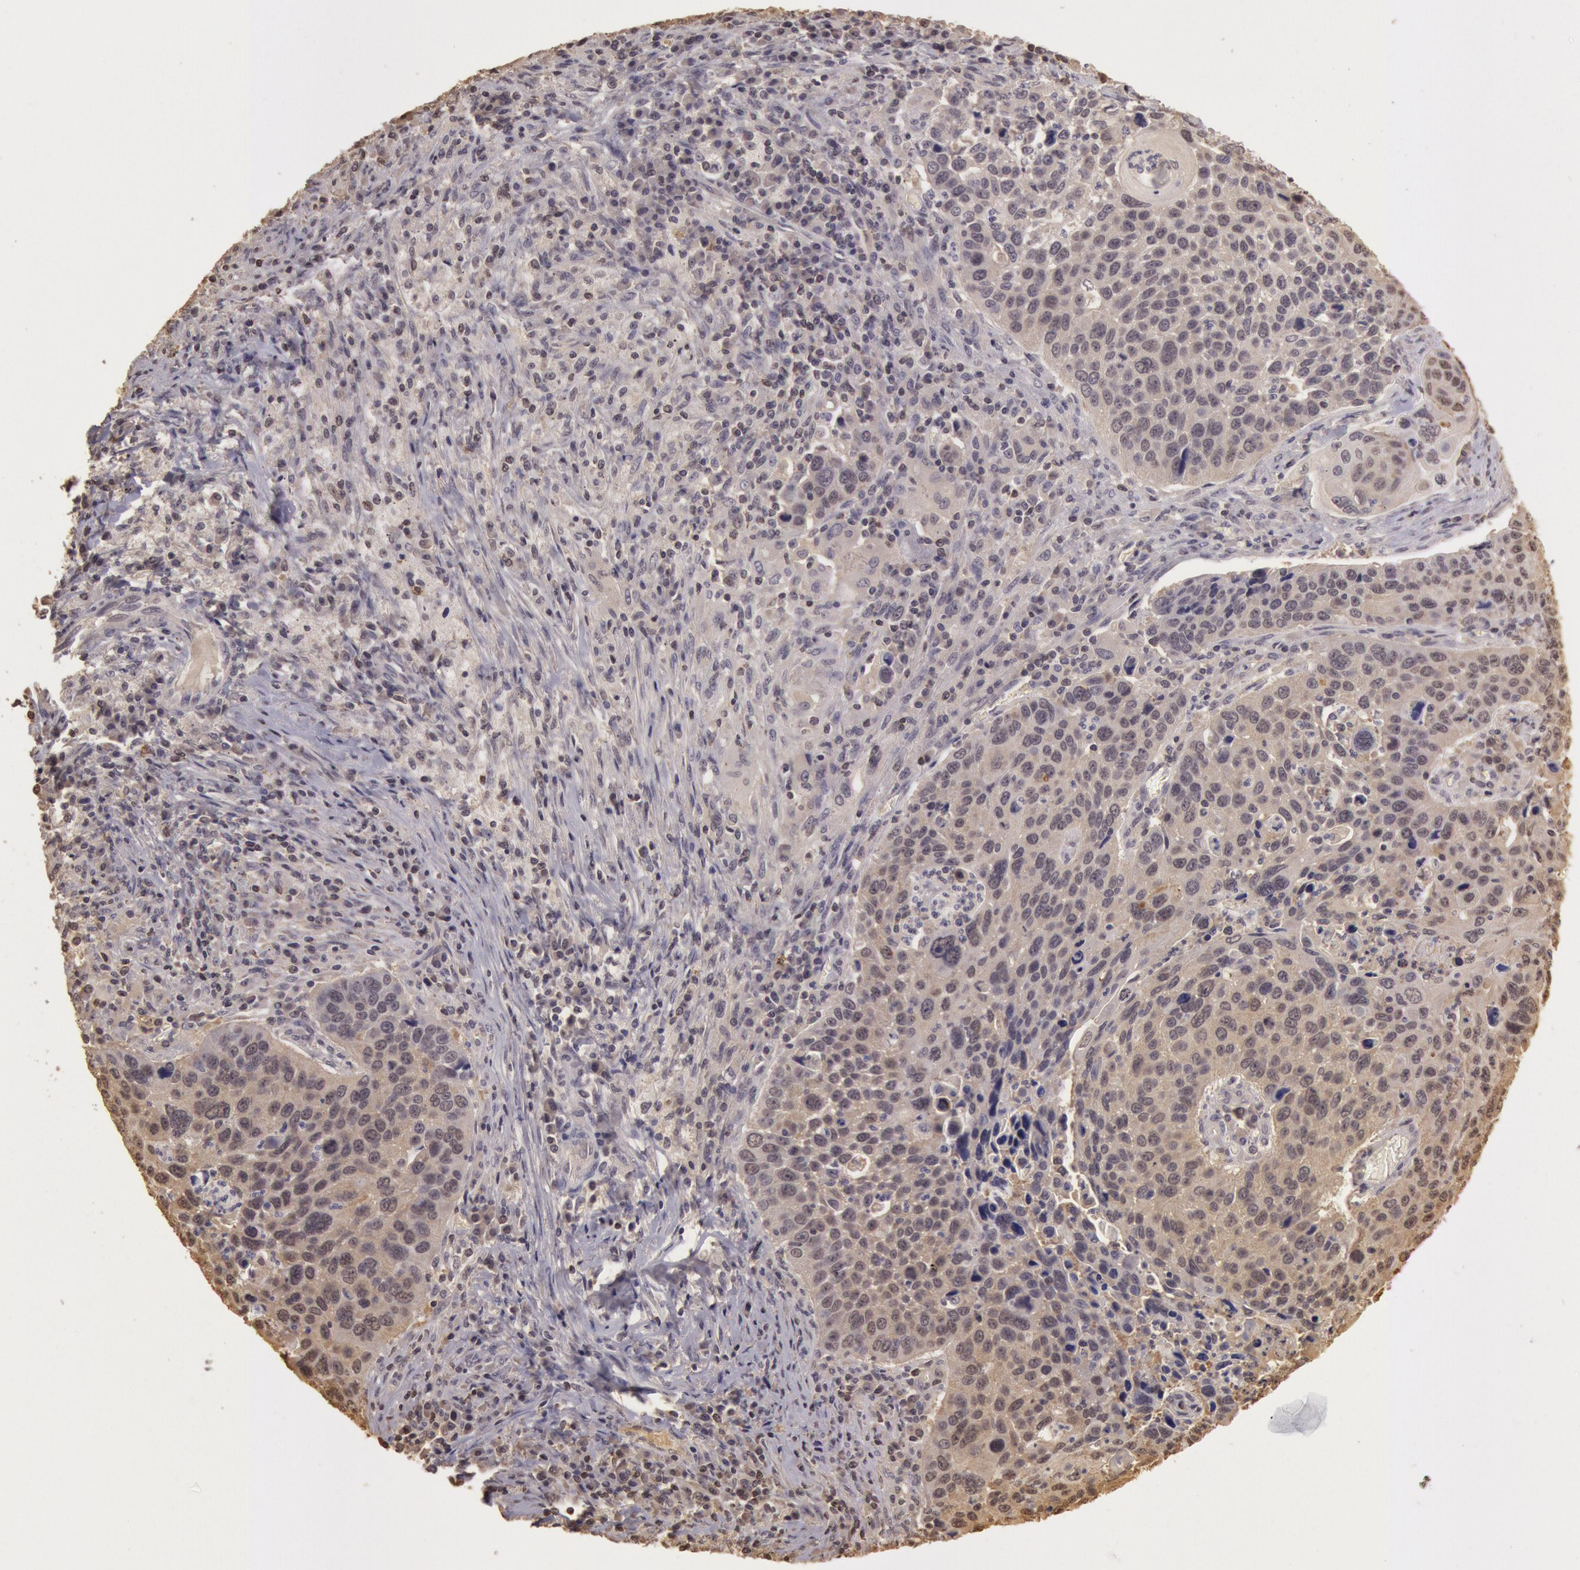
{"staining": {"intensity": "weak", "quantity": "25%-75%", "location": "cytoplasmic/membranous,nuclear"}, "tissue": "lung cancer", "cell_type": "Tumor cells", "image_type": "cancer", "snomed": [{"axis": "morphology", "description": "Squamous cell carcinoma, NOS"}, {"axis": "topography", "description": "Lung"}], "caption": "Lung squamous cell carcinoma was stained to show a protein in brown. There is low levels of weak cytoplasmic/membranous and nuclear staining in approximately 25%-75% of tumor cells. Using DAB (brown) and hematoxylin (blue) stains, captured at high magnification using brightfield microscopy.", "gene": "SOD1", "patient": {"sex": "male", "age": 68}}